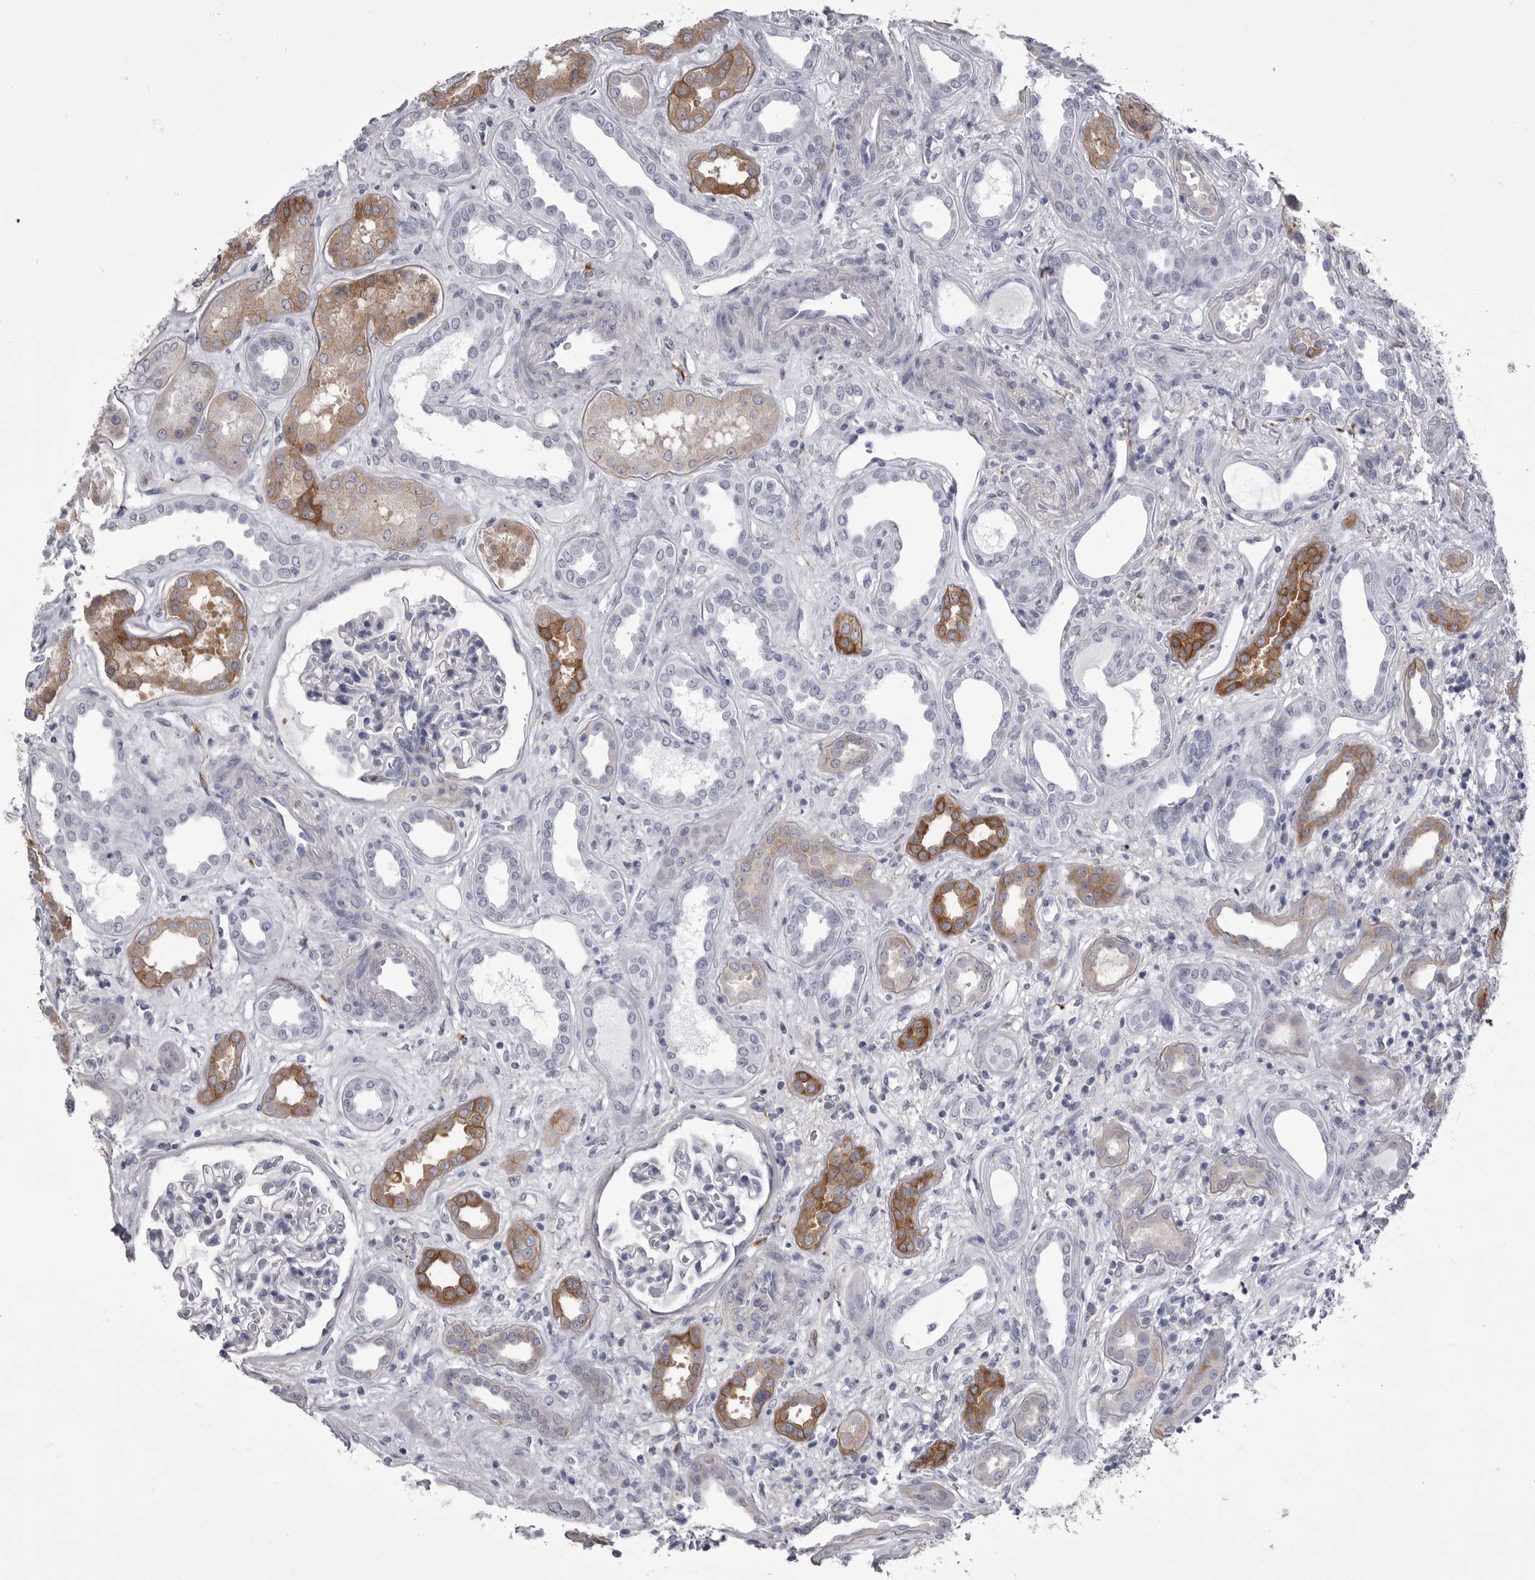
{"staining": {"intensity": "negative", "quantity": "none", "location": "none"}, "tissue": "kidney", "cell_type": "Cells in glomeruli", "image_type": "normal", "snomed": [{"axis": "morphology", "description": "Normal tissue, NOS"}, {"axis": "topography", "description": "Kidney"}], "caption": "The image exhibits no staining of cells in glomeruli in normal kidney.", "gene": "ANK2", "patient": {"sex": "male", "age": 59}}